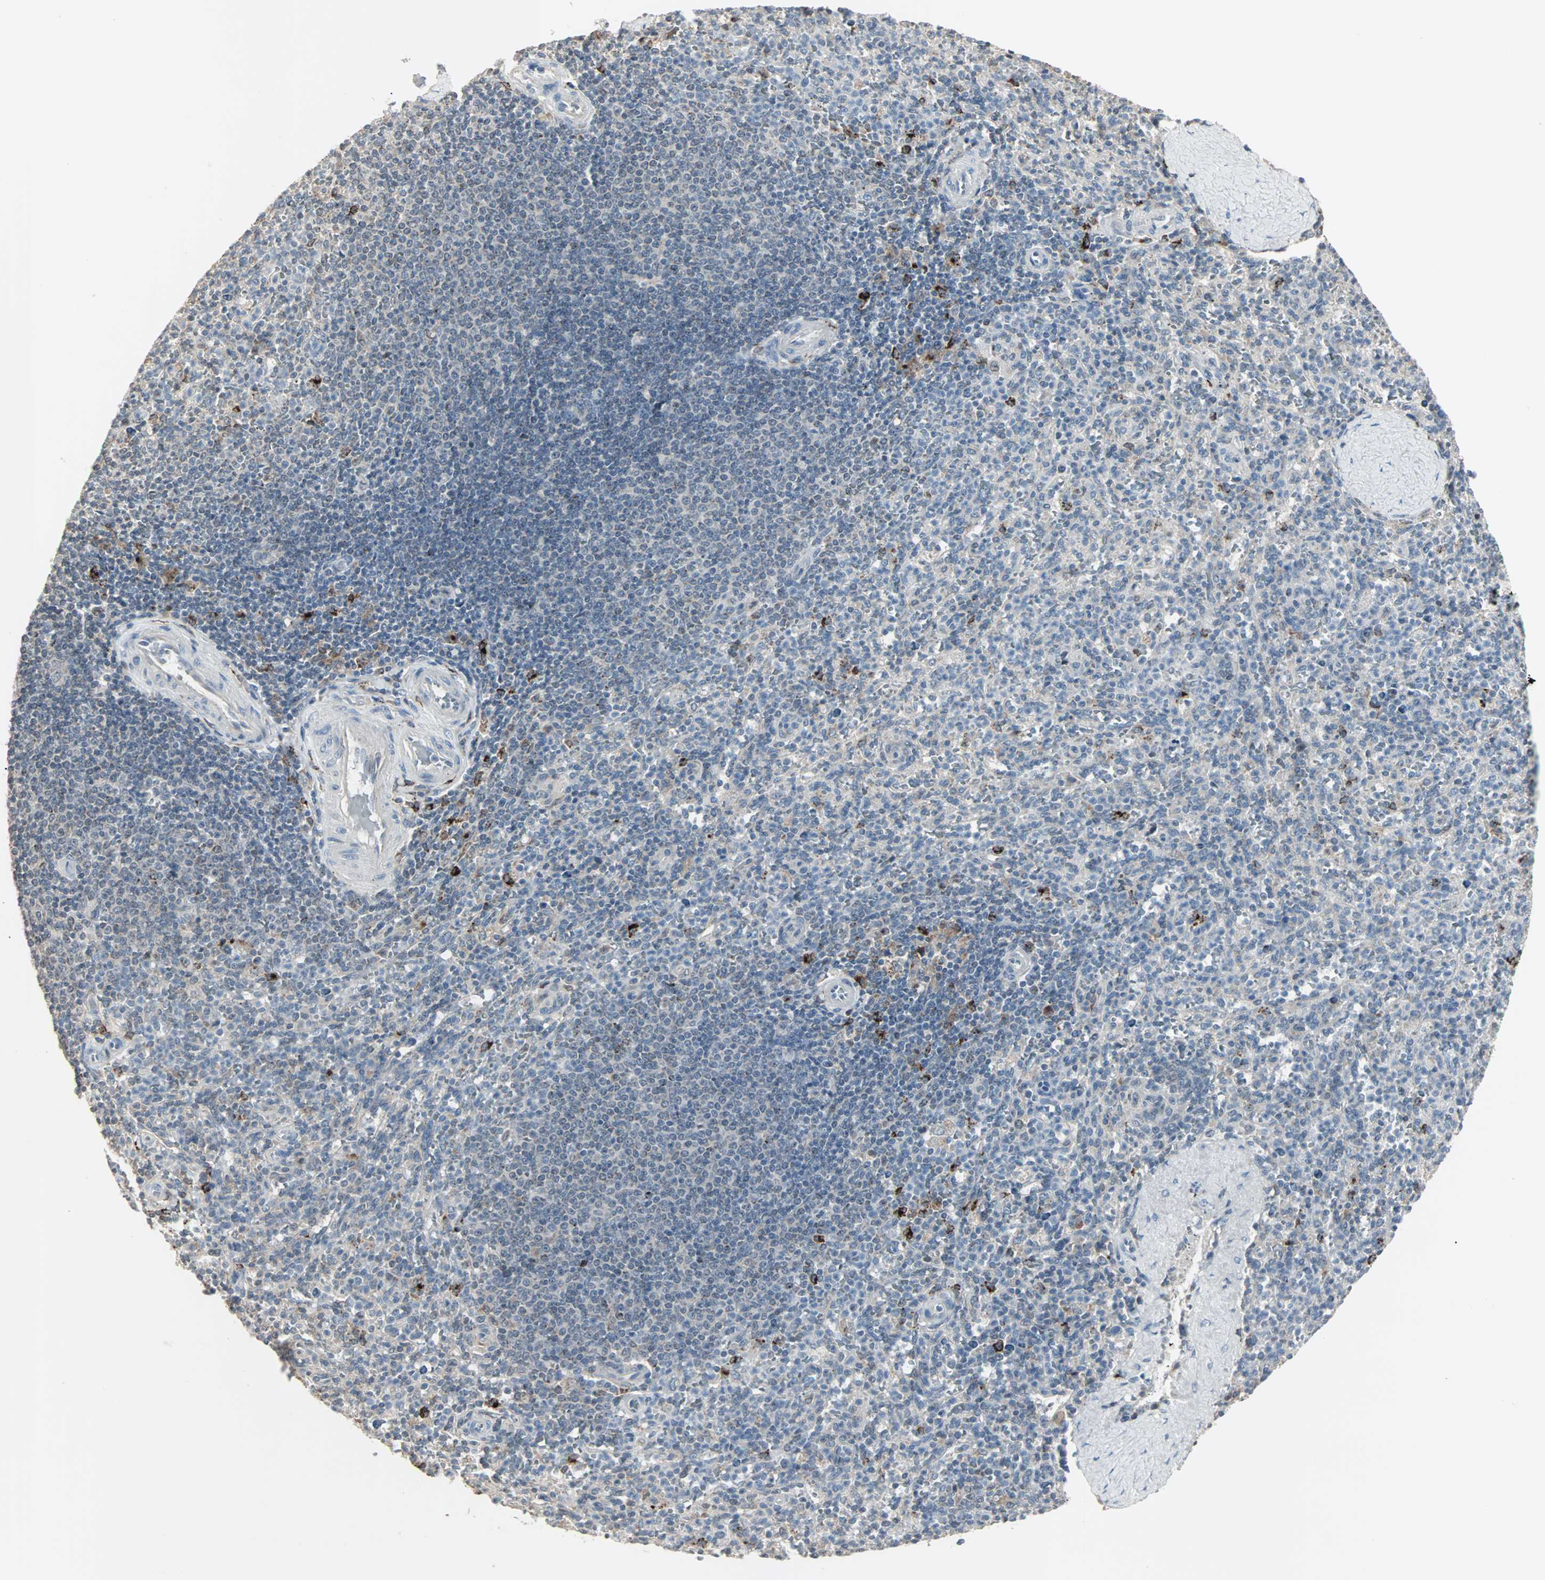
{"staining": {"intensity": "strong", "quantity": "<25%", "location": "cytoplasmic/membranous"}, "tissue": "spleen", "cell_type": "Cells in red pulp", "image_type": "normal", "snomed": [{"axis": "morphology", "description": "Normal tissue, NOS"}, {"axis": "topography", "description": "Spleen"}], "caption": "Immunohistochemistry (IHC) (DAB (3,3'-diaminobenzidine)) staining of benign spleen exhibits strong cytoplasmic/membranous protein expression in about <25% of cells in red pulp. (DAB (3,3'-diaminobenzidine) IHC with brightfield microscopy, high magnification).", "gene": "KDM4A", "patient": {"sex": "male", "age": 36}}